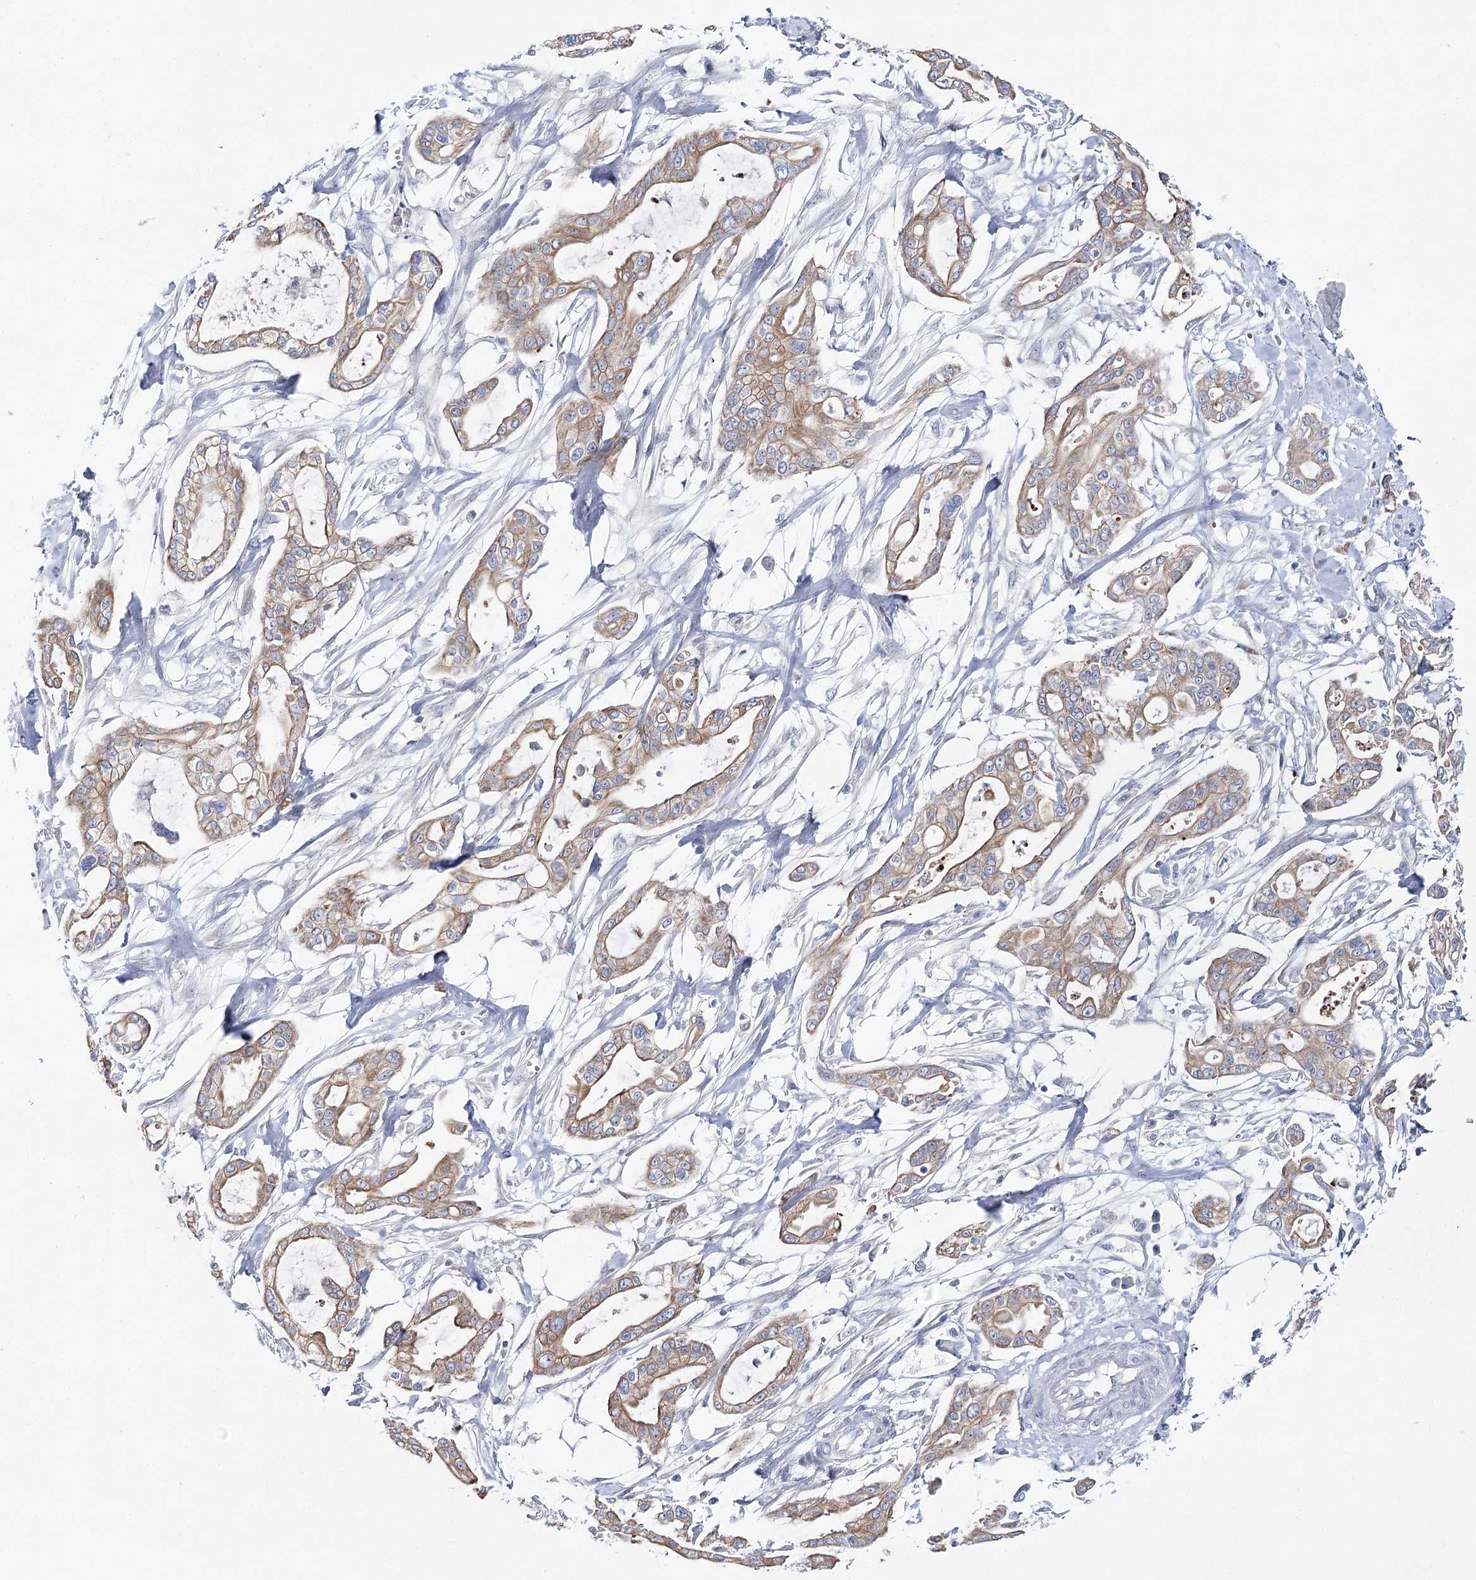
{"staining": {"intensity": "weak", "quantity": ">75%", "location": "cytoplasmic/membranous"}, "tissue": "pancreatic cancer", "cell_type": "Tumor cells", "image_type": "cancer", "snomed": [{"axis": "morphology", "description": "Adenocarcinoma, NOS"}, {"axis": "topography", "description": "Pancreas"}], "caption": "Immunohistochemical staining of pancreatic cancer (adenocarcinoma) shows low levels of weak cytoplasmic/membranous expression in approximately >75% of tumor cells.", "gene": "LRRC14B", "patient": {"sex": "male", "age": 68}}